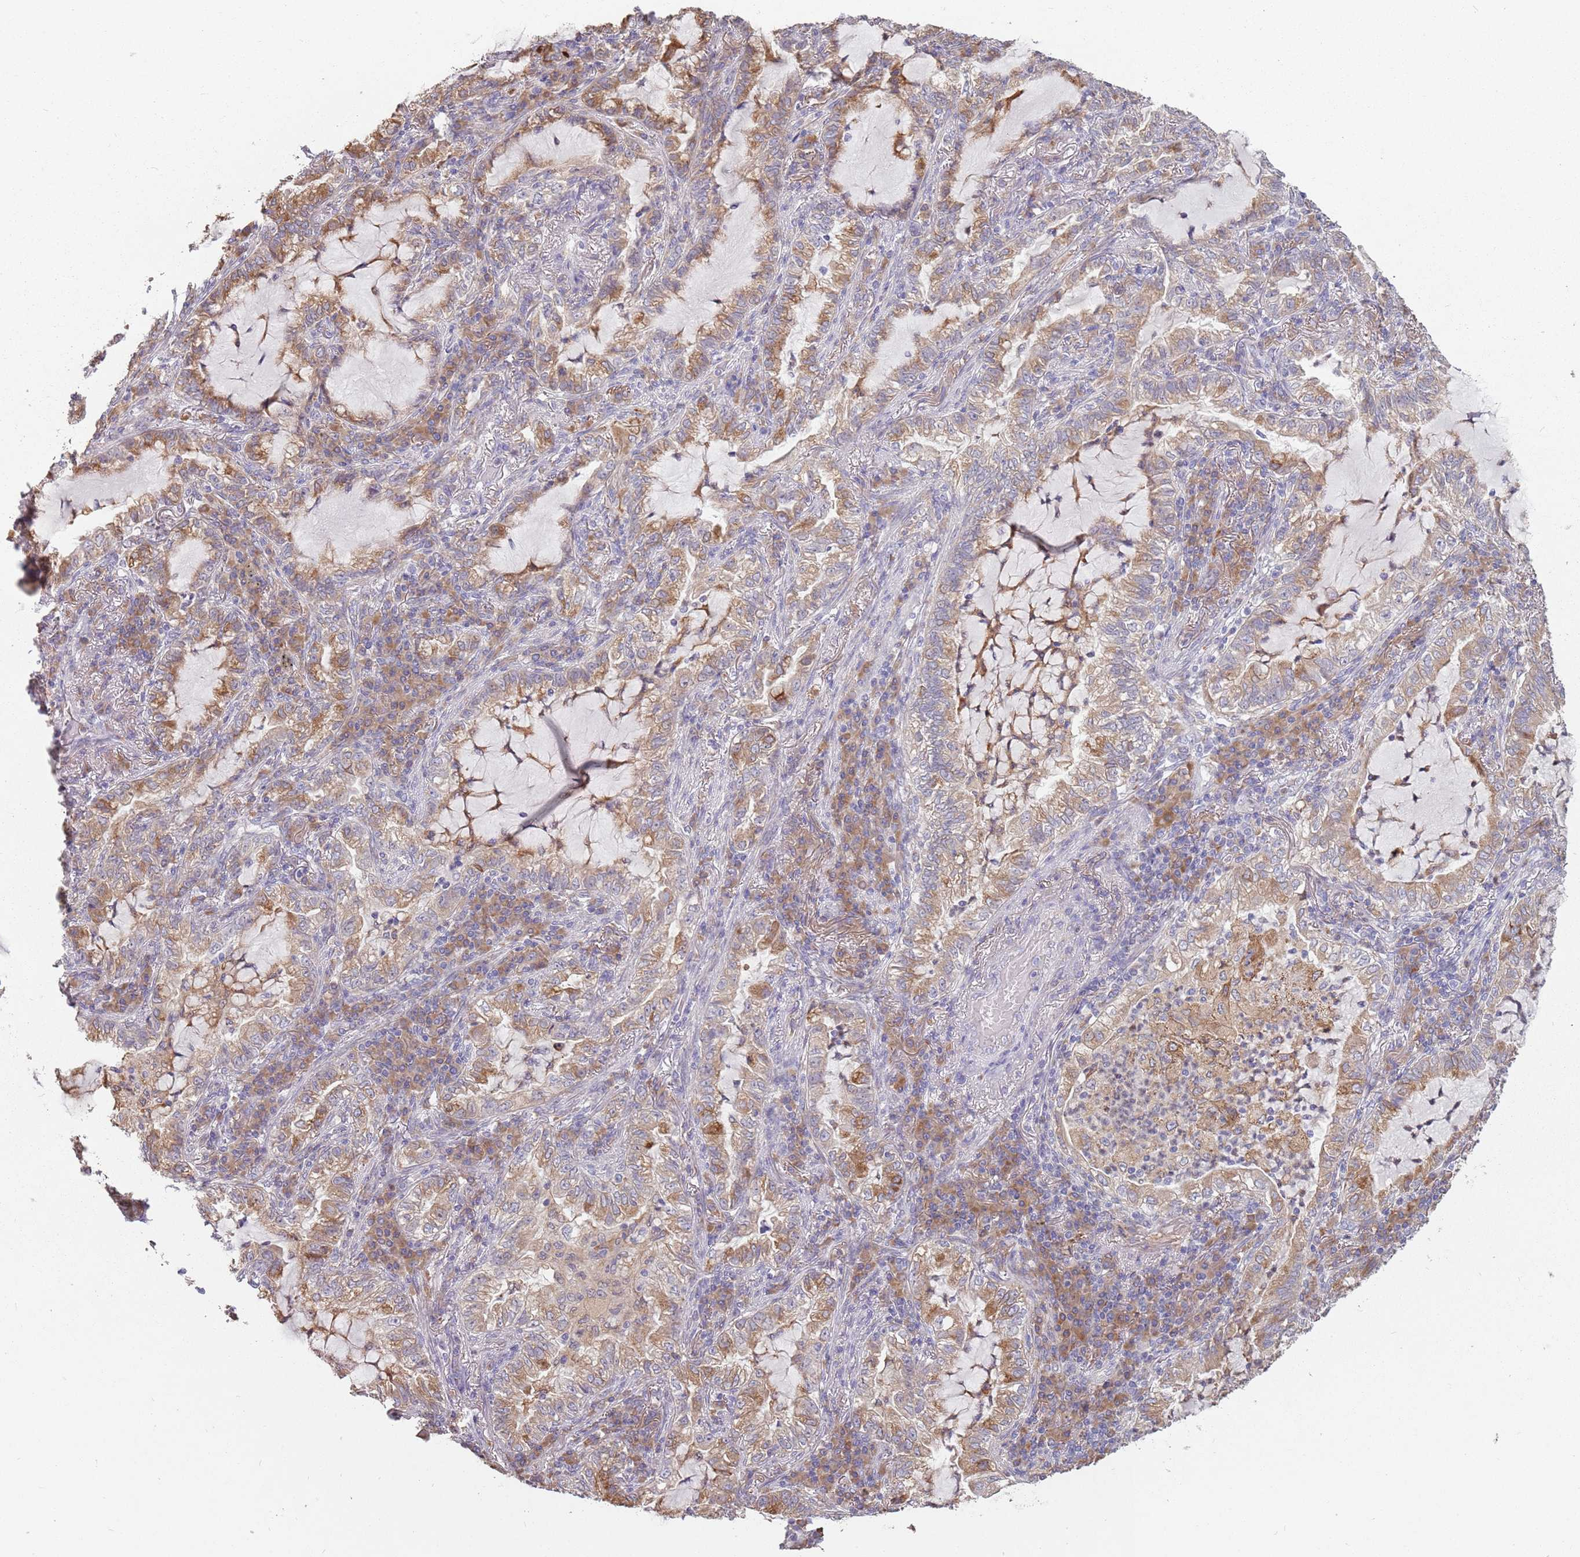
{"staining": {"intensity": "moderate", "quantity": "25%-75%", "location": "cytoplasmic/membranous"}, "tissue": "lung cancer", "cell_type": "Tumor cells", "image_type": "cancer", "snomed": [{"axis": "morphology", "description": "Adenocarcinoma, NOS"}, {"axis": "topography", "description": "Lung"}], "caption": "Lung cancer (adenocarcinoma) stained for a protein (brown) shows moderate cytoplasmic/membranous positive expression in approximately 25%-75% of tumor cells.", "gene": "RPS9", "patient": {"sex": "female", "age": 73}}